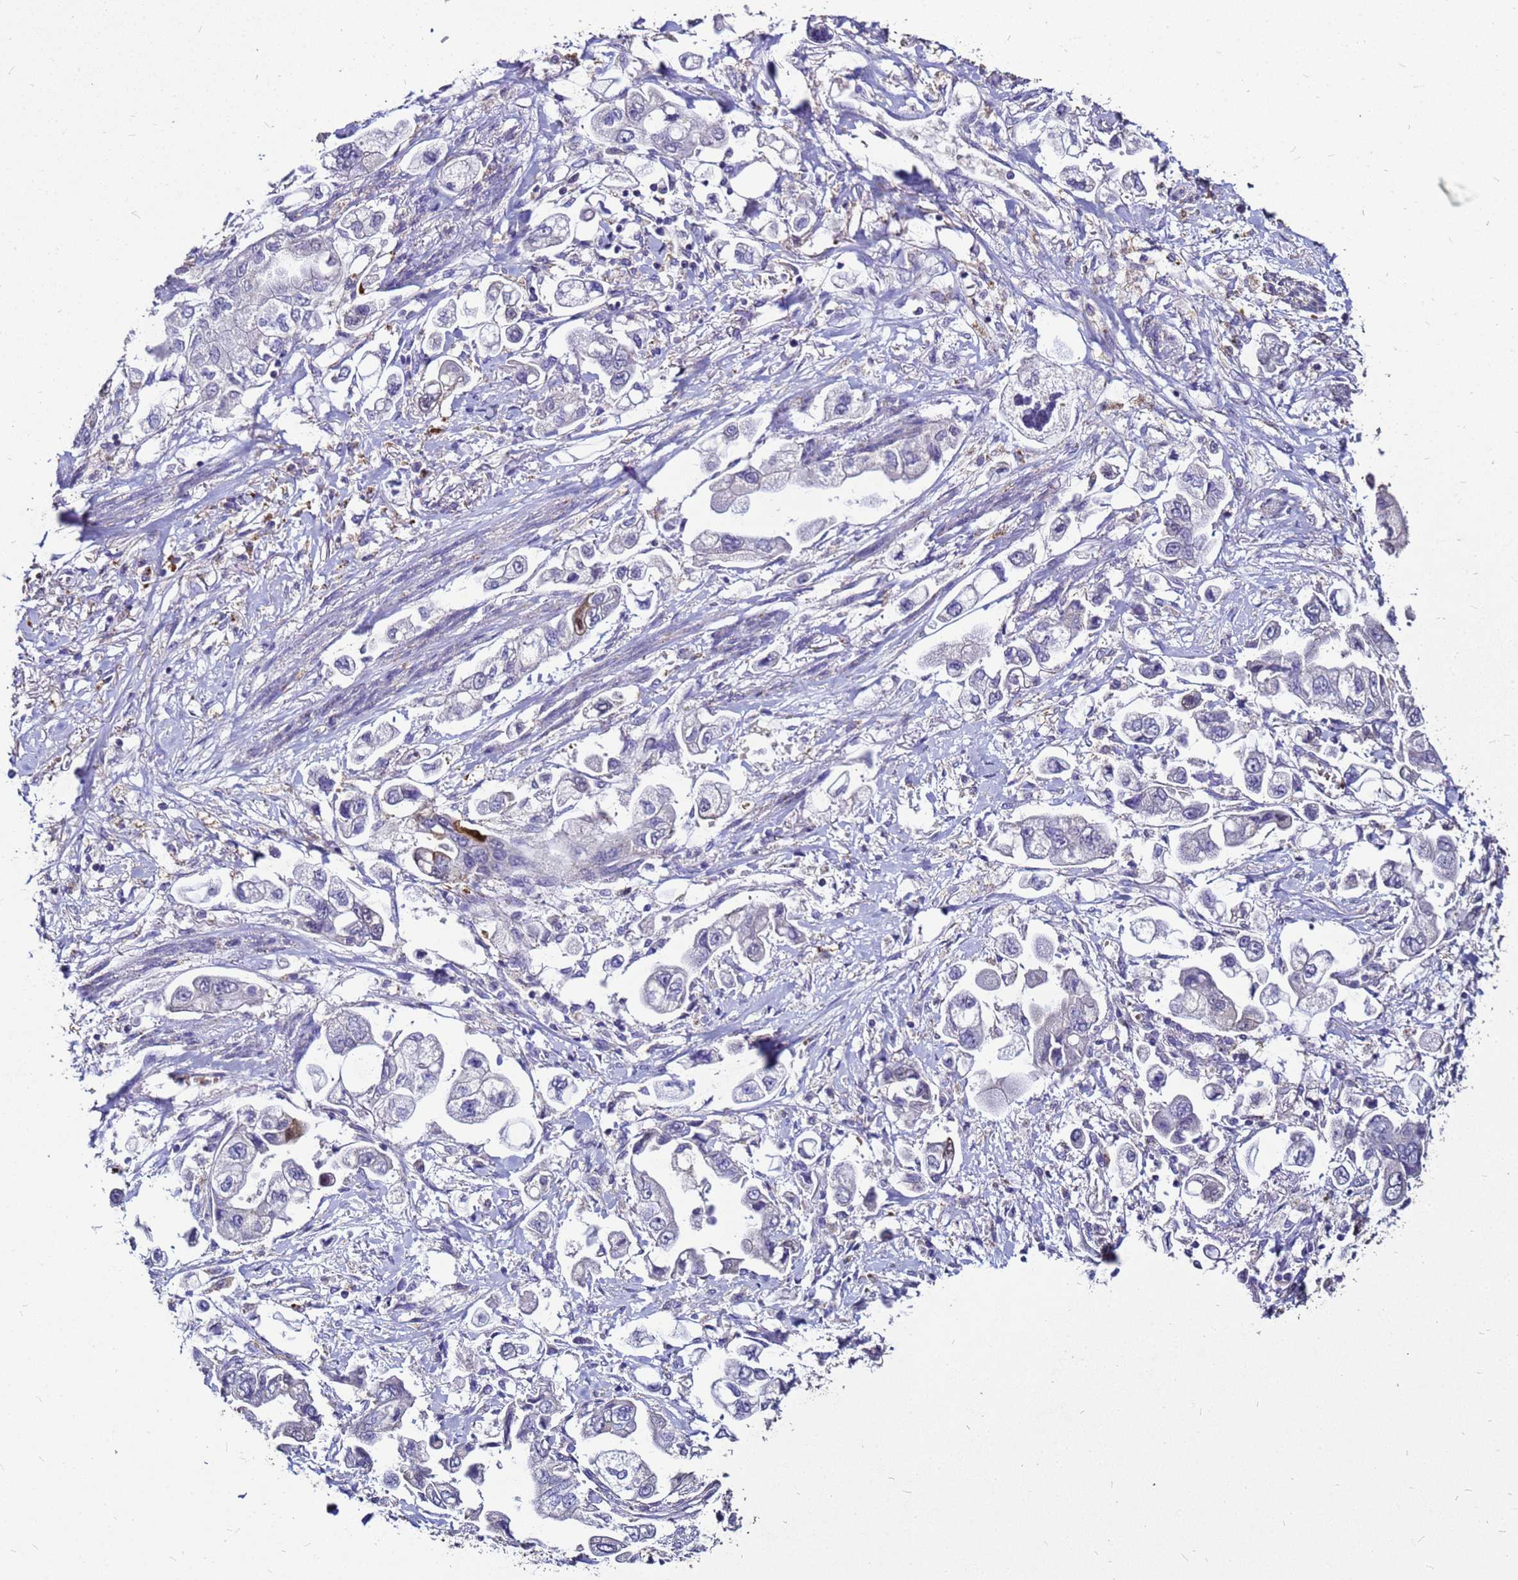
{"staining": {"intensity": "negative", "quantity": "none", "location": "none"}, "tissue": "stomach cancer", "cell_type": "Tumor cells", "image_type": "cancer", "snomed": [{"axis": "morphology", "description": "Adenocarcinoma, NOS"}, {"axis": "topography", "description": "Stomach"}], "caption": "Tumor cells show no significant staining in stomach cancer.", "gene": "S100A2", "patient": {"sex": "male", "age": 62}}